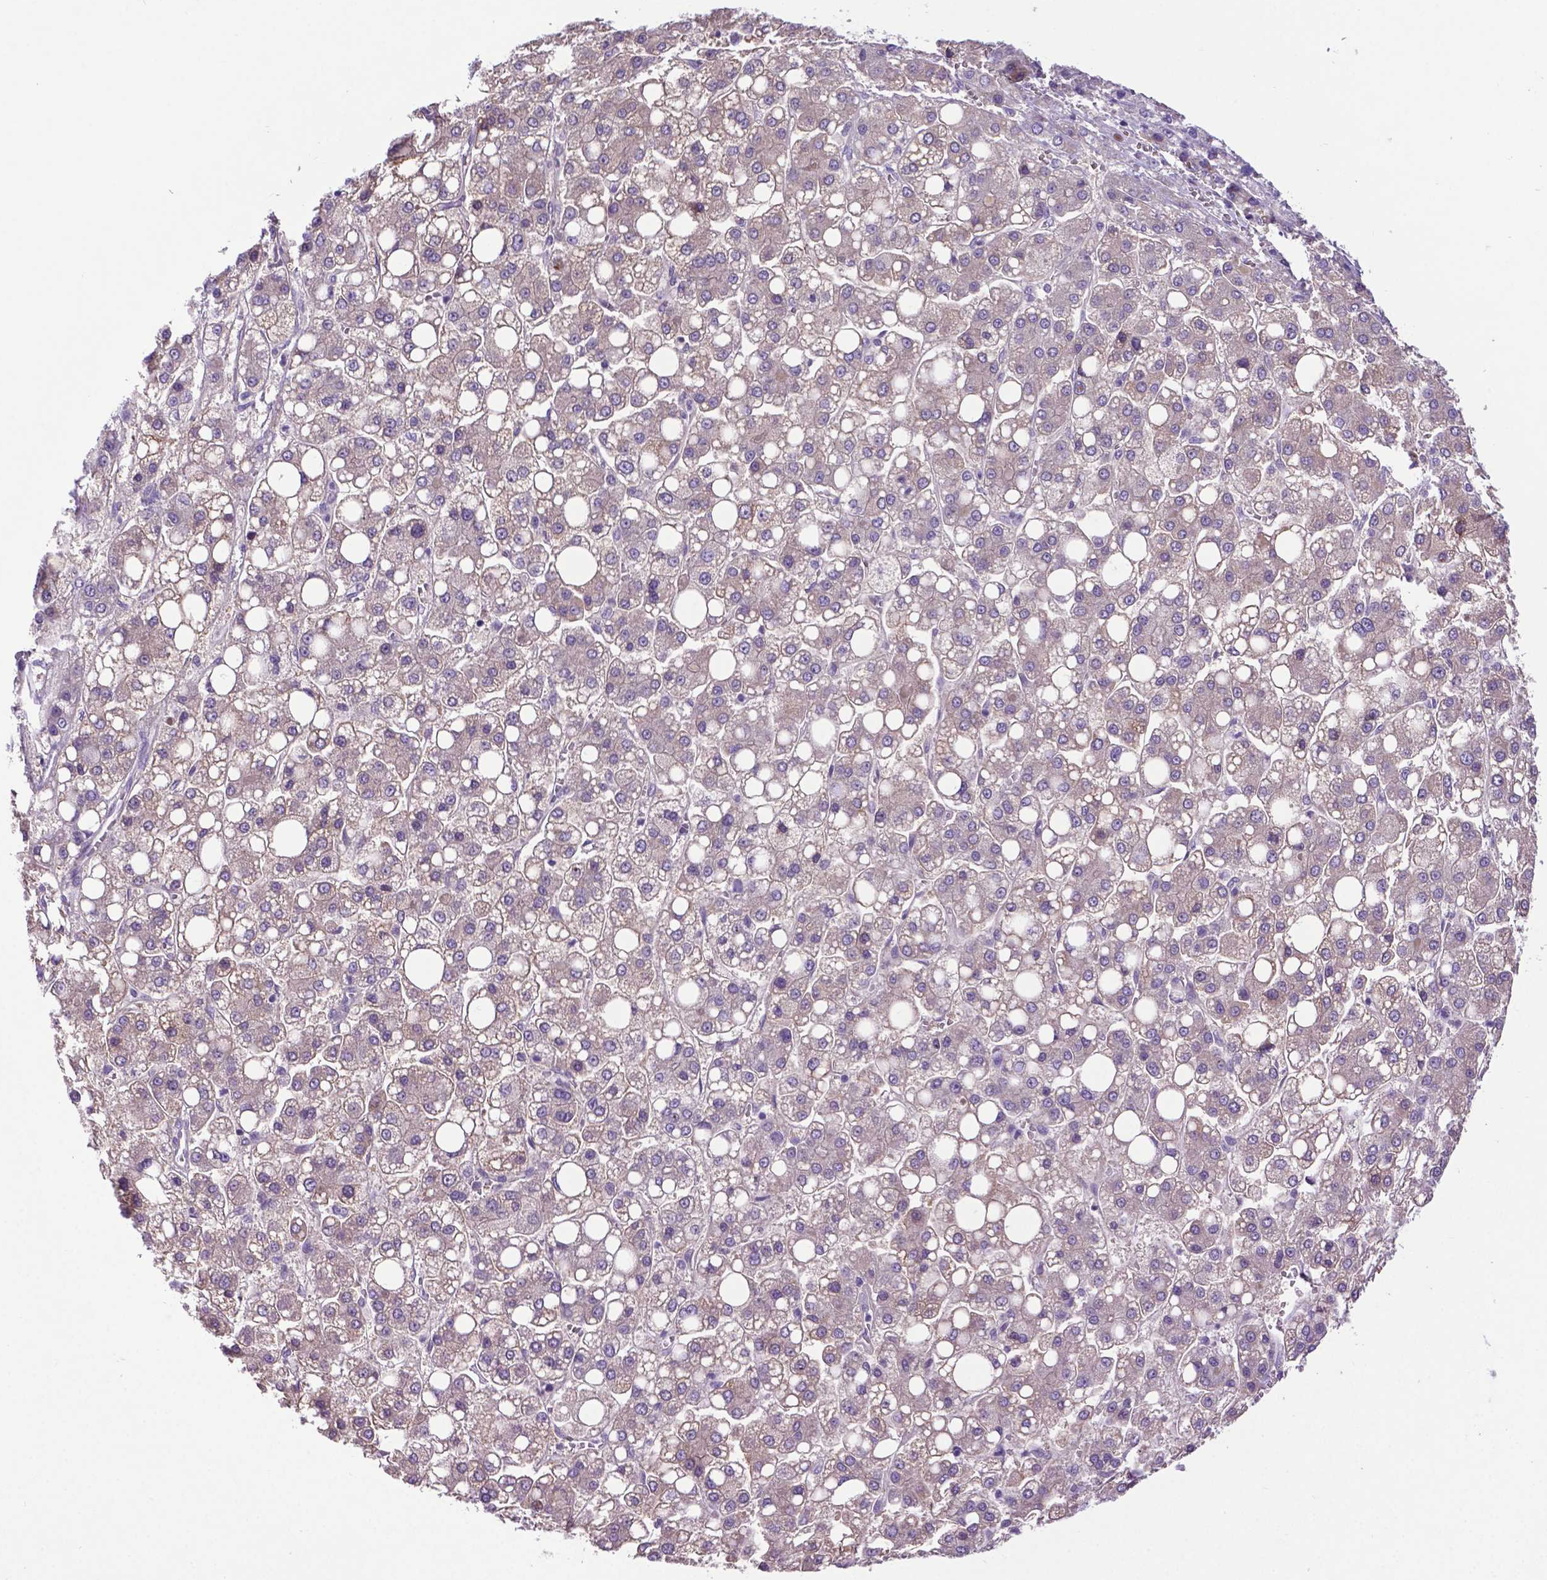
{"staining": {"intensity": "negative", "quantity": "none", "location": "none"}, "tissue": "liver cancer", "cell_type": "Tumor cells", "image_type": "cancer", "snomed": [{"axis": "morphology", "description": "Carcinoma, Hepatocellular, NOS"}, {"axis": "topography", "description": "Liver"}], "caption": "Immunohistochemistry (IHC) micrograph of liver cancer stained for a protein (brown), which demonstrates no staining in tumor cells. (DAB (3,3'-diaminobenzidine) immunohistochemistry, high magnification).", "gene": "ADRA2B", "patient": {"sex": "male", "age": 73}}